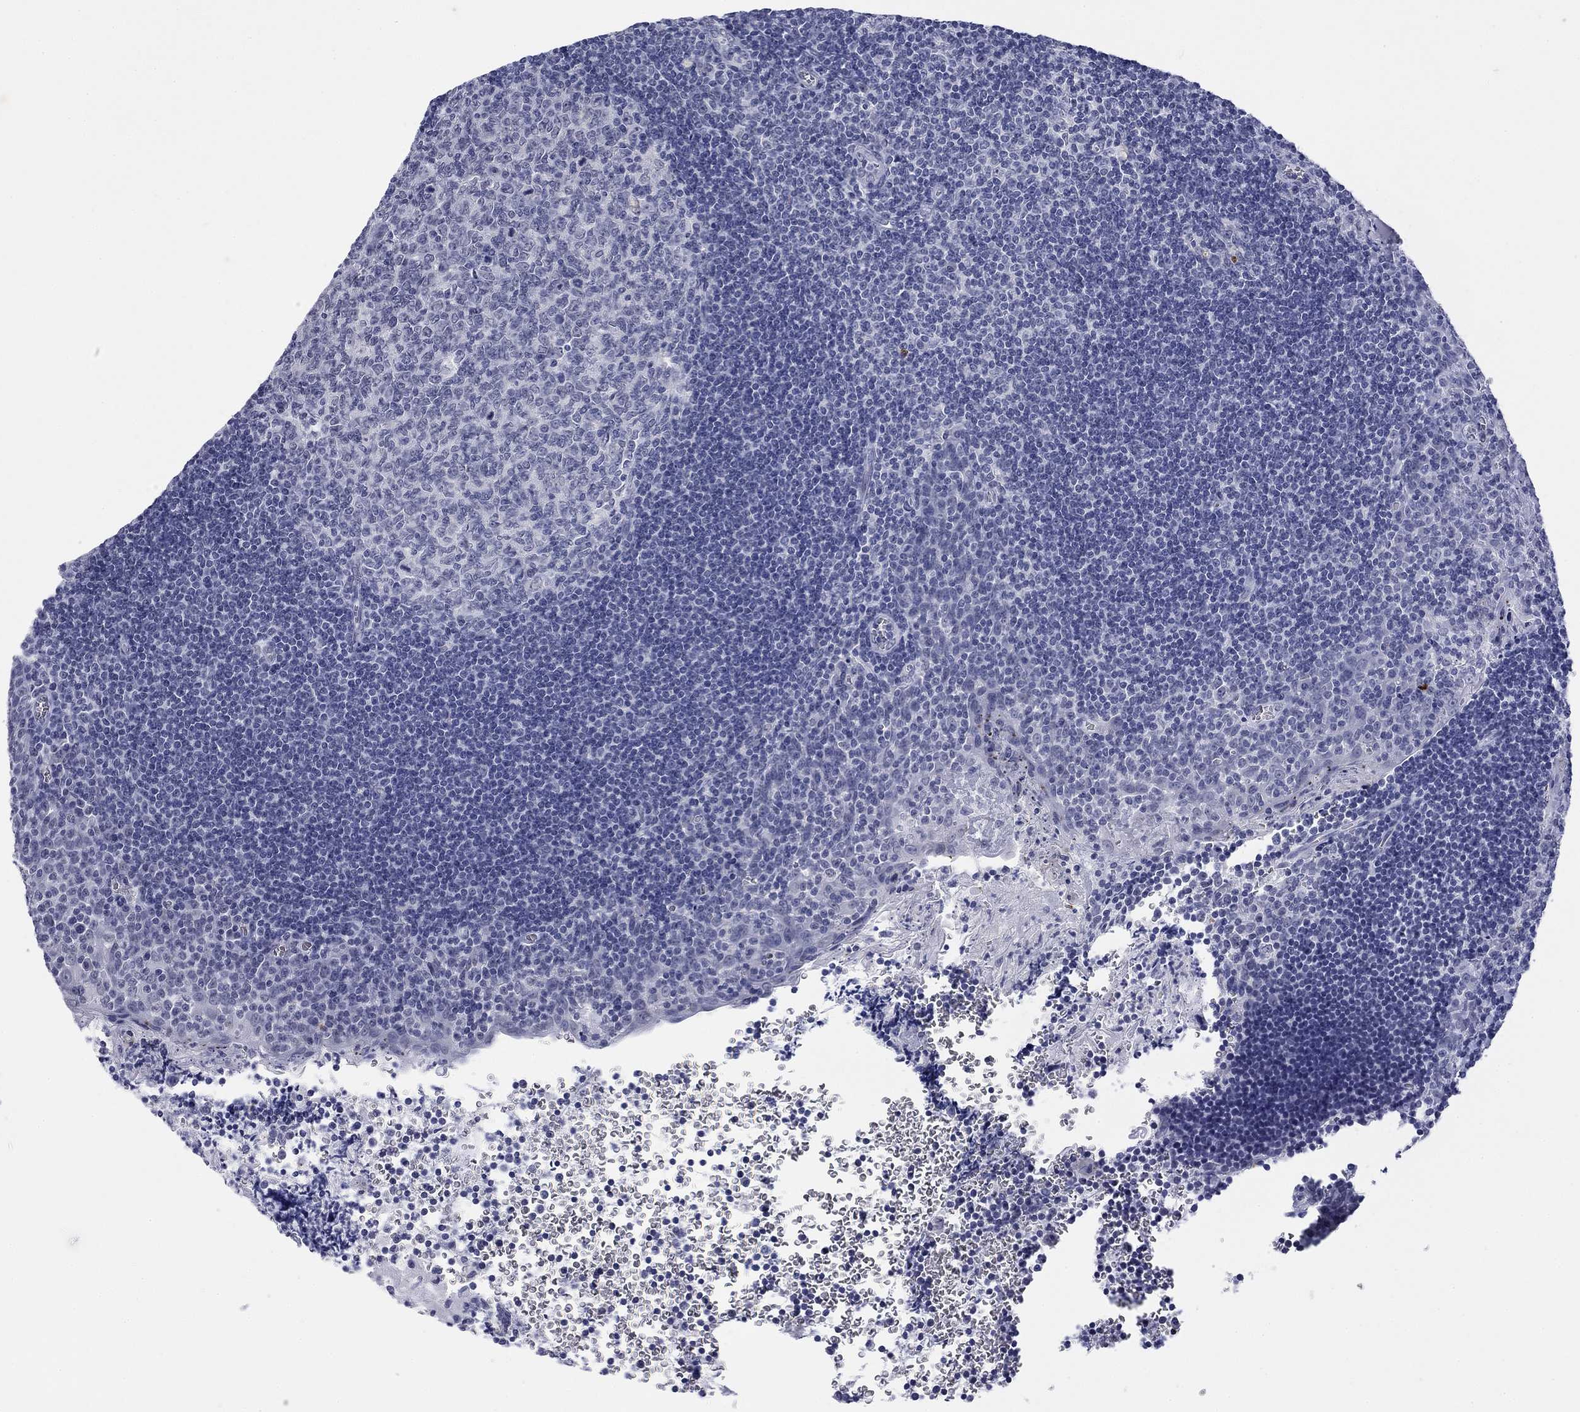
{"staining": {"intensity": "negative", "quantity": "none", "location": "none"}, "tissue": "tonsil", "cell_type": "Germinal center cells", "image_type": "normal", "snomed": [{"axis": "morphology", "description": "Normal tissue, NOS"}, {"axis": "morphology", "description": "Inflammation, NOS"}, {"axis": "topography", "description": "Tonsil"}], "caption": "There is no significant staining in germinal center cells of tonsil. Brightfield microscopy of immunohistochemistry (IHC) stained with DAB (3,3'-diaminobenzidine) (brown) and hematoxylin (blue), captured at high magnification.", "gene": "ECEL1", "patient": {"sex": "female", "age": 31}}